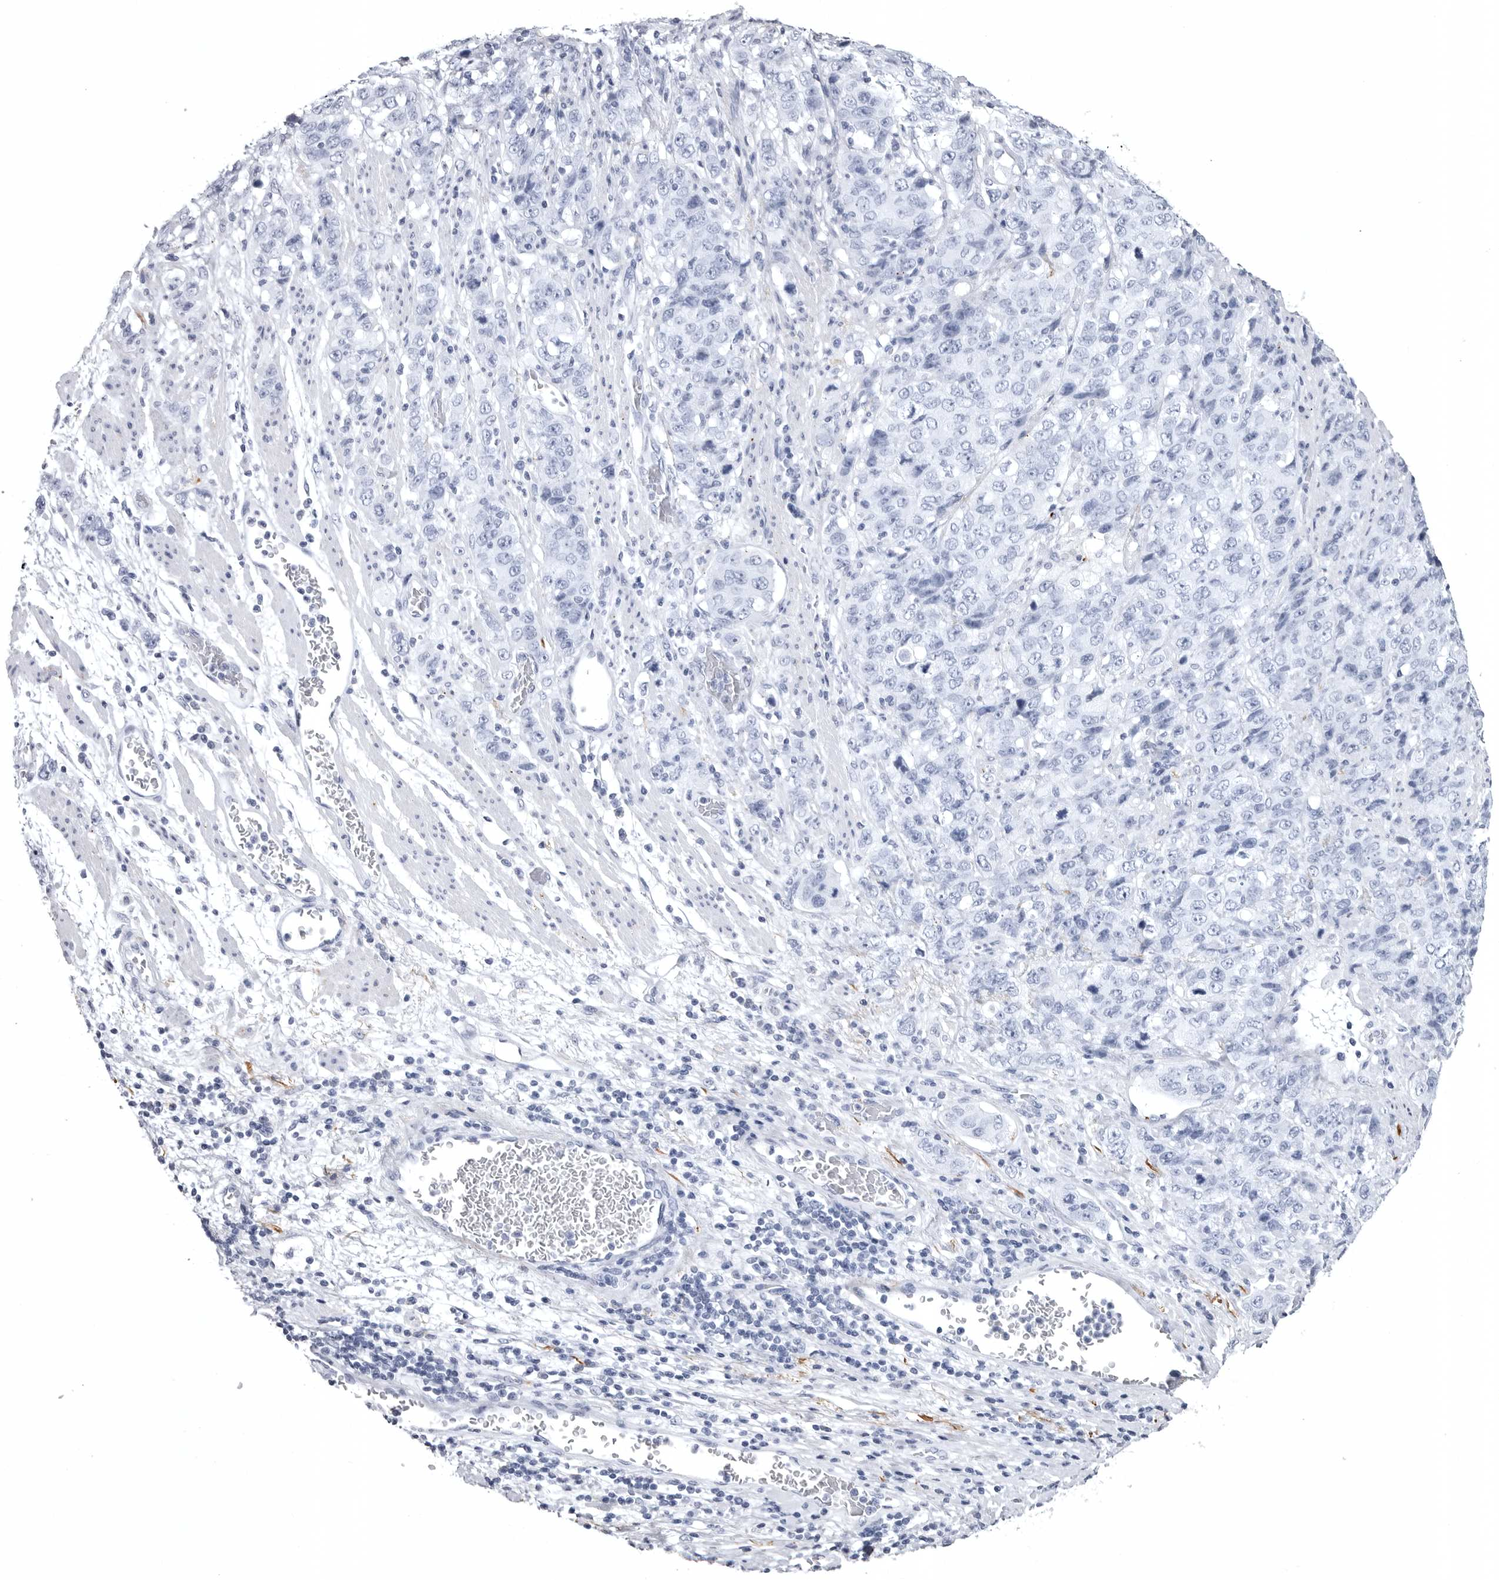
{"staining": {"intensity": "negative", "quantity": "none", "location": "none"}, "tissue": "stomach cancer", "cell_type": "Tumor cells", "image_type": "cancer", "snomed": [{"axis": "morphology", "description": "Adenocarcinoma, NOS"}, {"axis": "topography", "description": "Stomach"}], "caption": "High magnification brightfield microscopy of stomach adenocarcinoma stained with DAB (brown) and counterstained with hematoxylin (blue): tumor cells show no significant staining.", "gene": "COL26A1", "patient": {"sex": "male", "age": 48}}